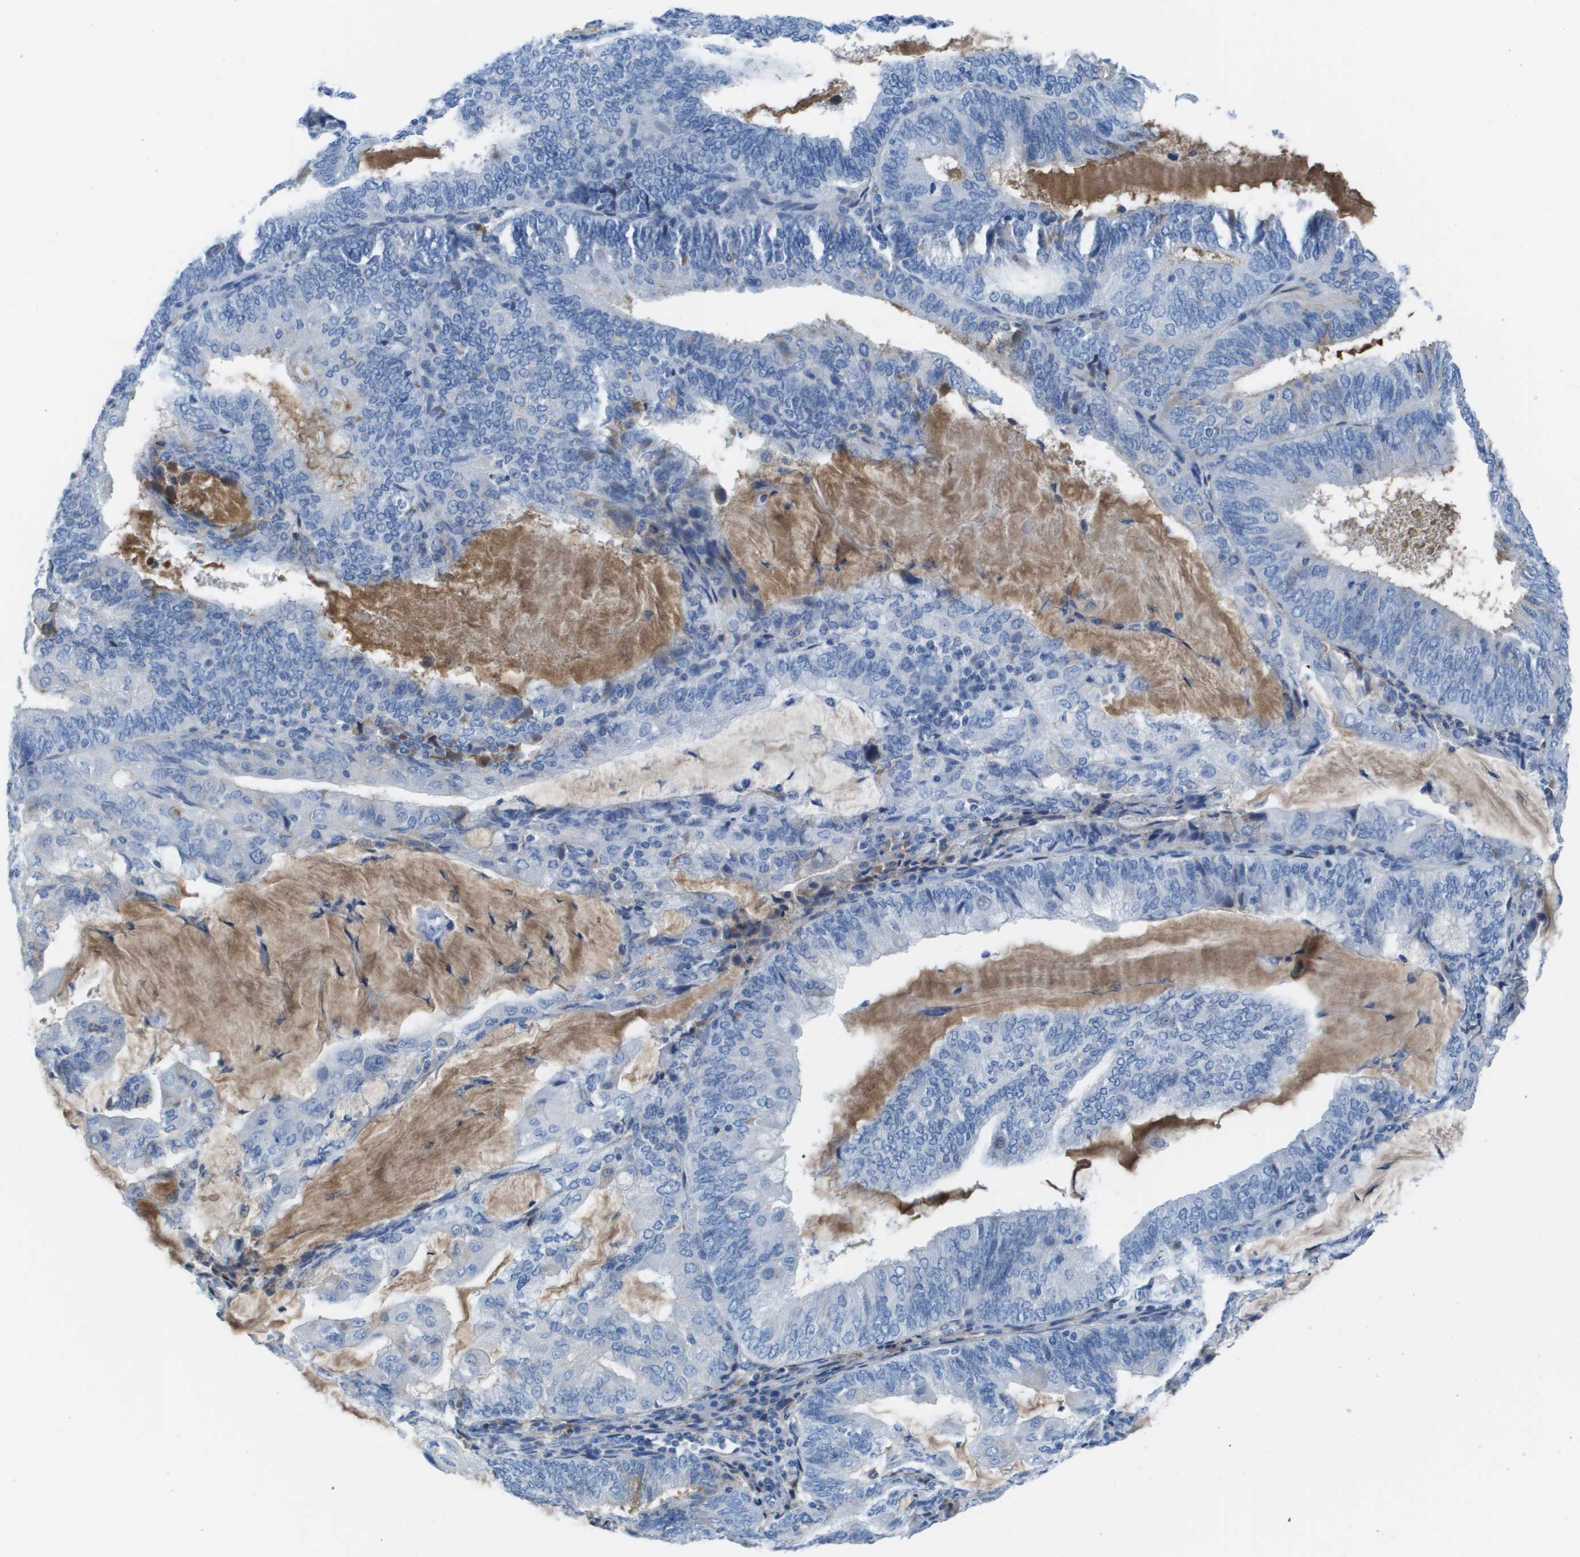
{"staining": {"intensity": "negative", "quantity": "none", "location": "none"}, "tissue": "endometrial cancer", "cell_type": "Tumor cells", "image_type": "cancer", "snomed": [{"axis": "morphology", "description": "Adenocarcinoma, NOS"}, {"axis": "topography", "description": "Endometrium"}], "caption": "Immunohistochemistry (IHC) of human endometrial cancer (adenocarcinoma) shows no positivity in tumor cells. Nuclei are stained in blue.", "gene": "VTN", "patient": {"sex": "female", "age": 81}}